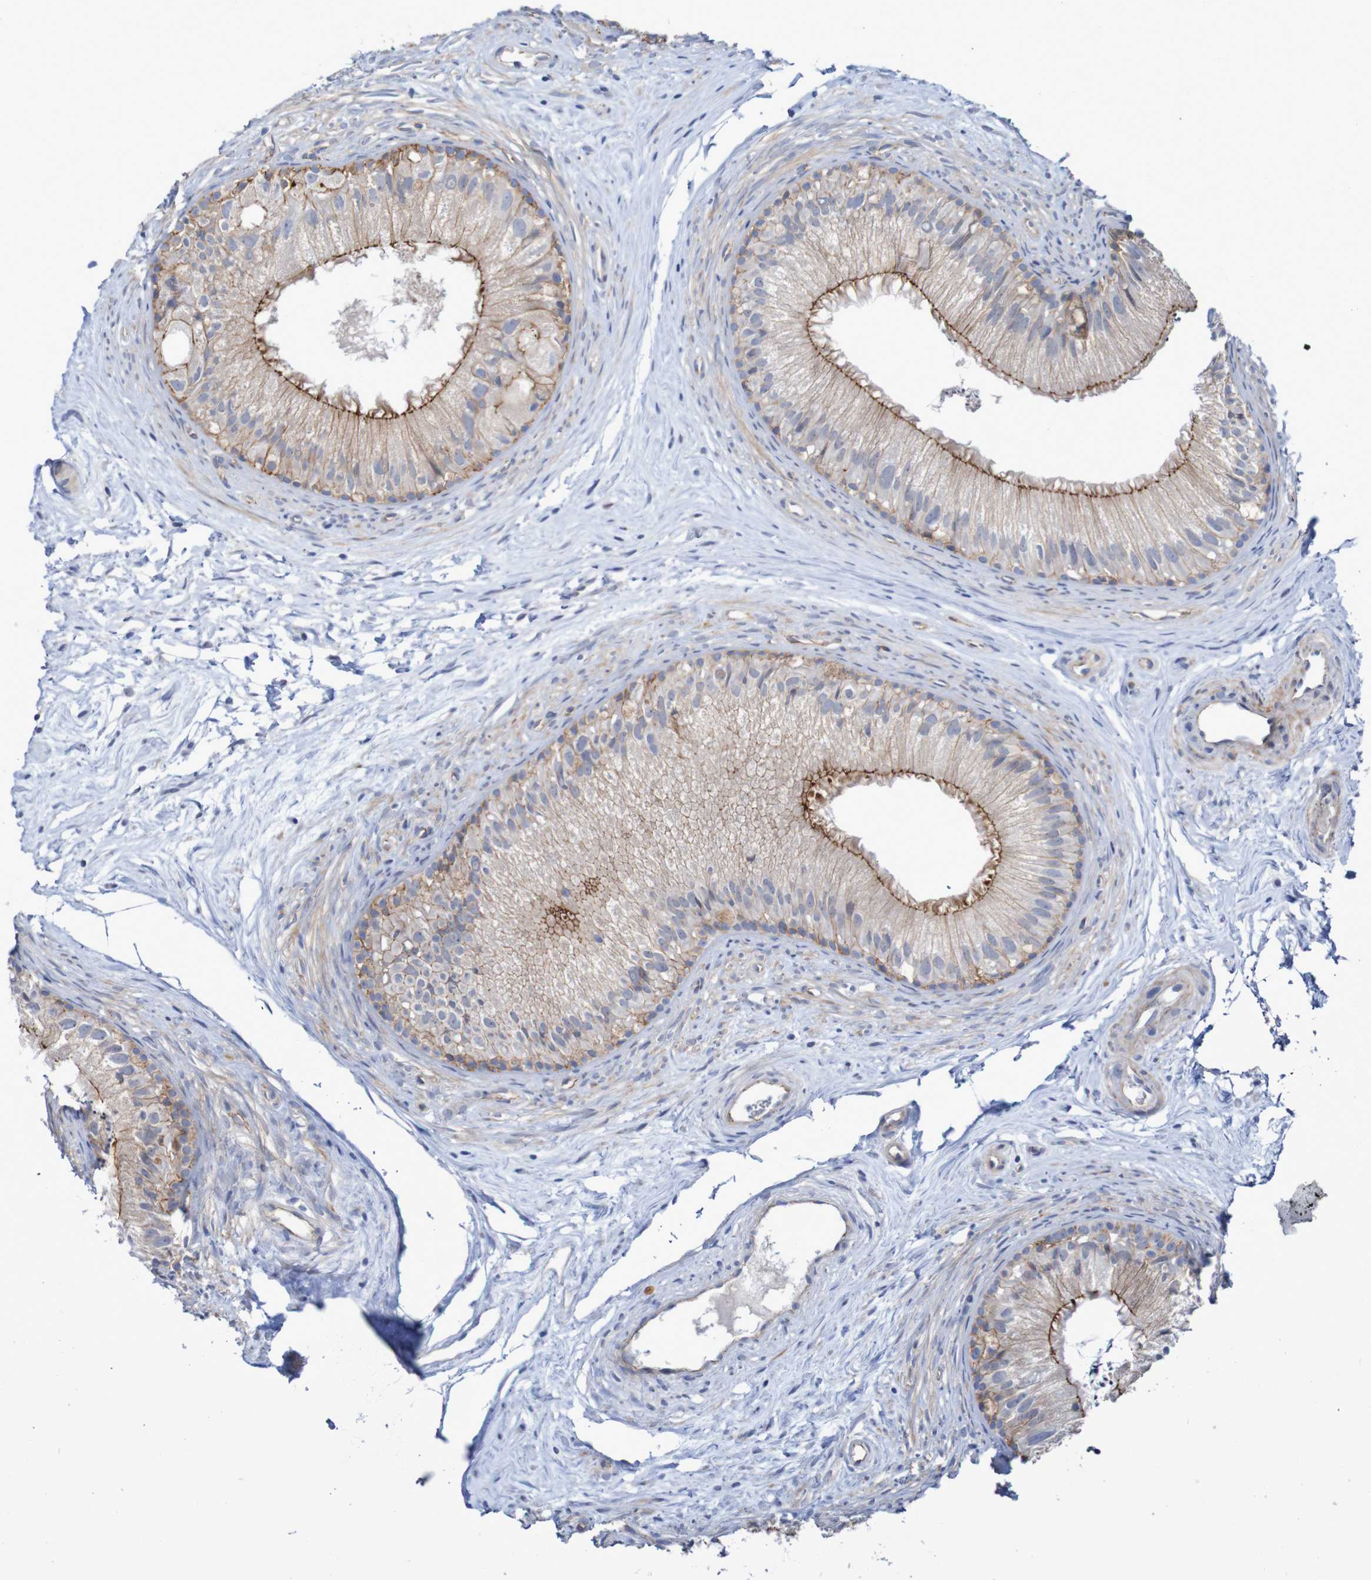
{"staining": {"intensity": "moderate", "quantity": ">75%", "location": "cytoplasmic/membranous"}, "tissue": "epididymis", "cell_type": "Glandular cells", "image_type": "normal", "snomed": [{"axis": "morphology", "description": "Normal tissue, NOS"}, {"axis": "topography", "description": "Epididymis"}], "caption": "Immunohistochemistry (DAB) staining of unremarkable human epididymis exhibits moderate cytoplasmic/membranous protein positivity in about >75% of glandular cells.", "gene": "NECTIN2", "patient": {"sex": "male", "age": 56}}